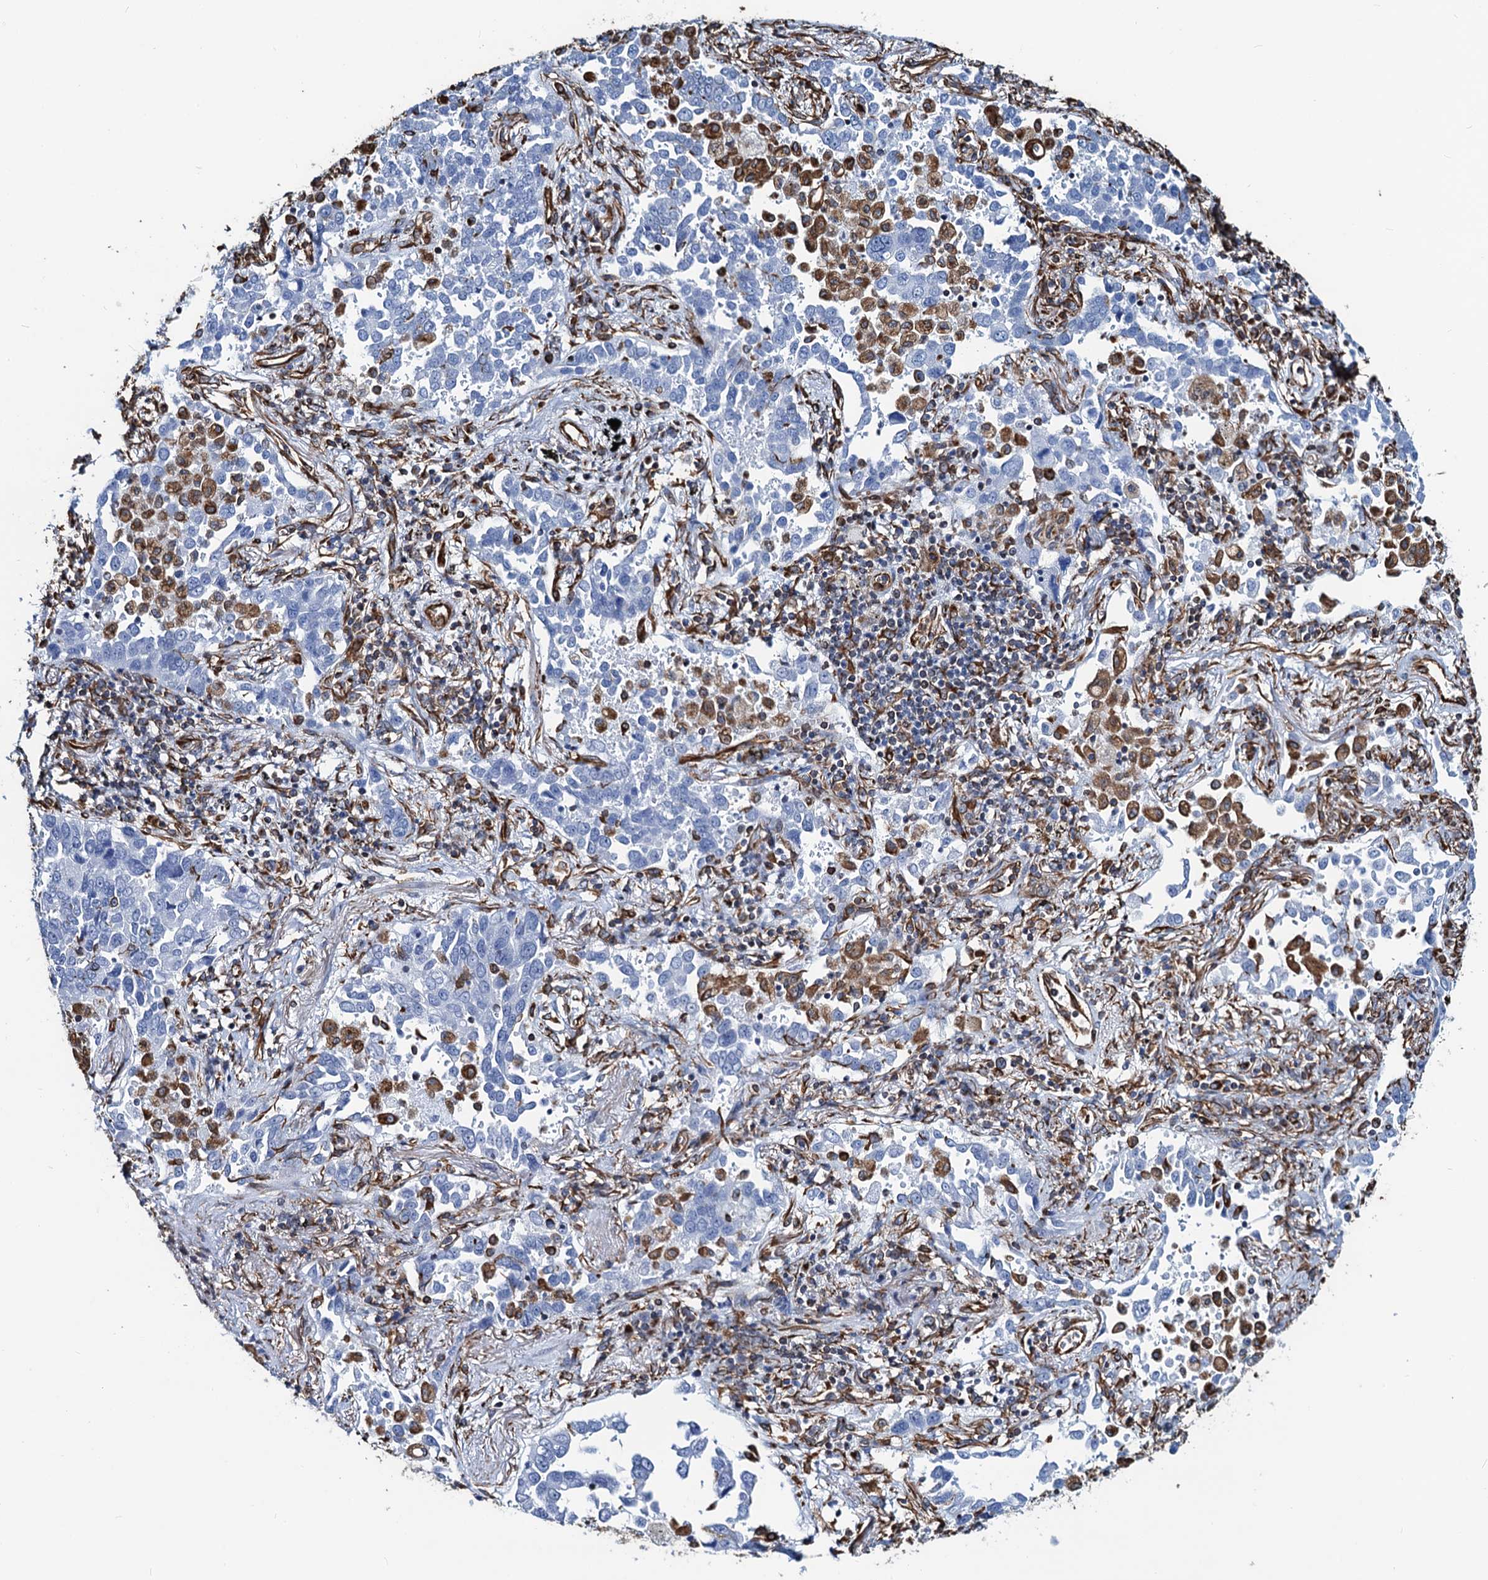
{"staining": {"intensity": "negative", "quantity": "none", "location": "none"}, "tissue": "lung cancer", "cell_type": "Tumor cells", "image_type": "cancer", "snomed": [{"axis": "morphology", "description": "Adenocarcinoma, NOS"}, {"axis": "topography", "description": "Lung"}], "caption": "Immunohistochemistry photomicrograph of human lung adenocarcinoma stained for a protein (brown), which displays no staining in tumor cells.", "gene": "PGM2", "patient": {"sex": "male", "age": 67}}